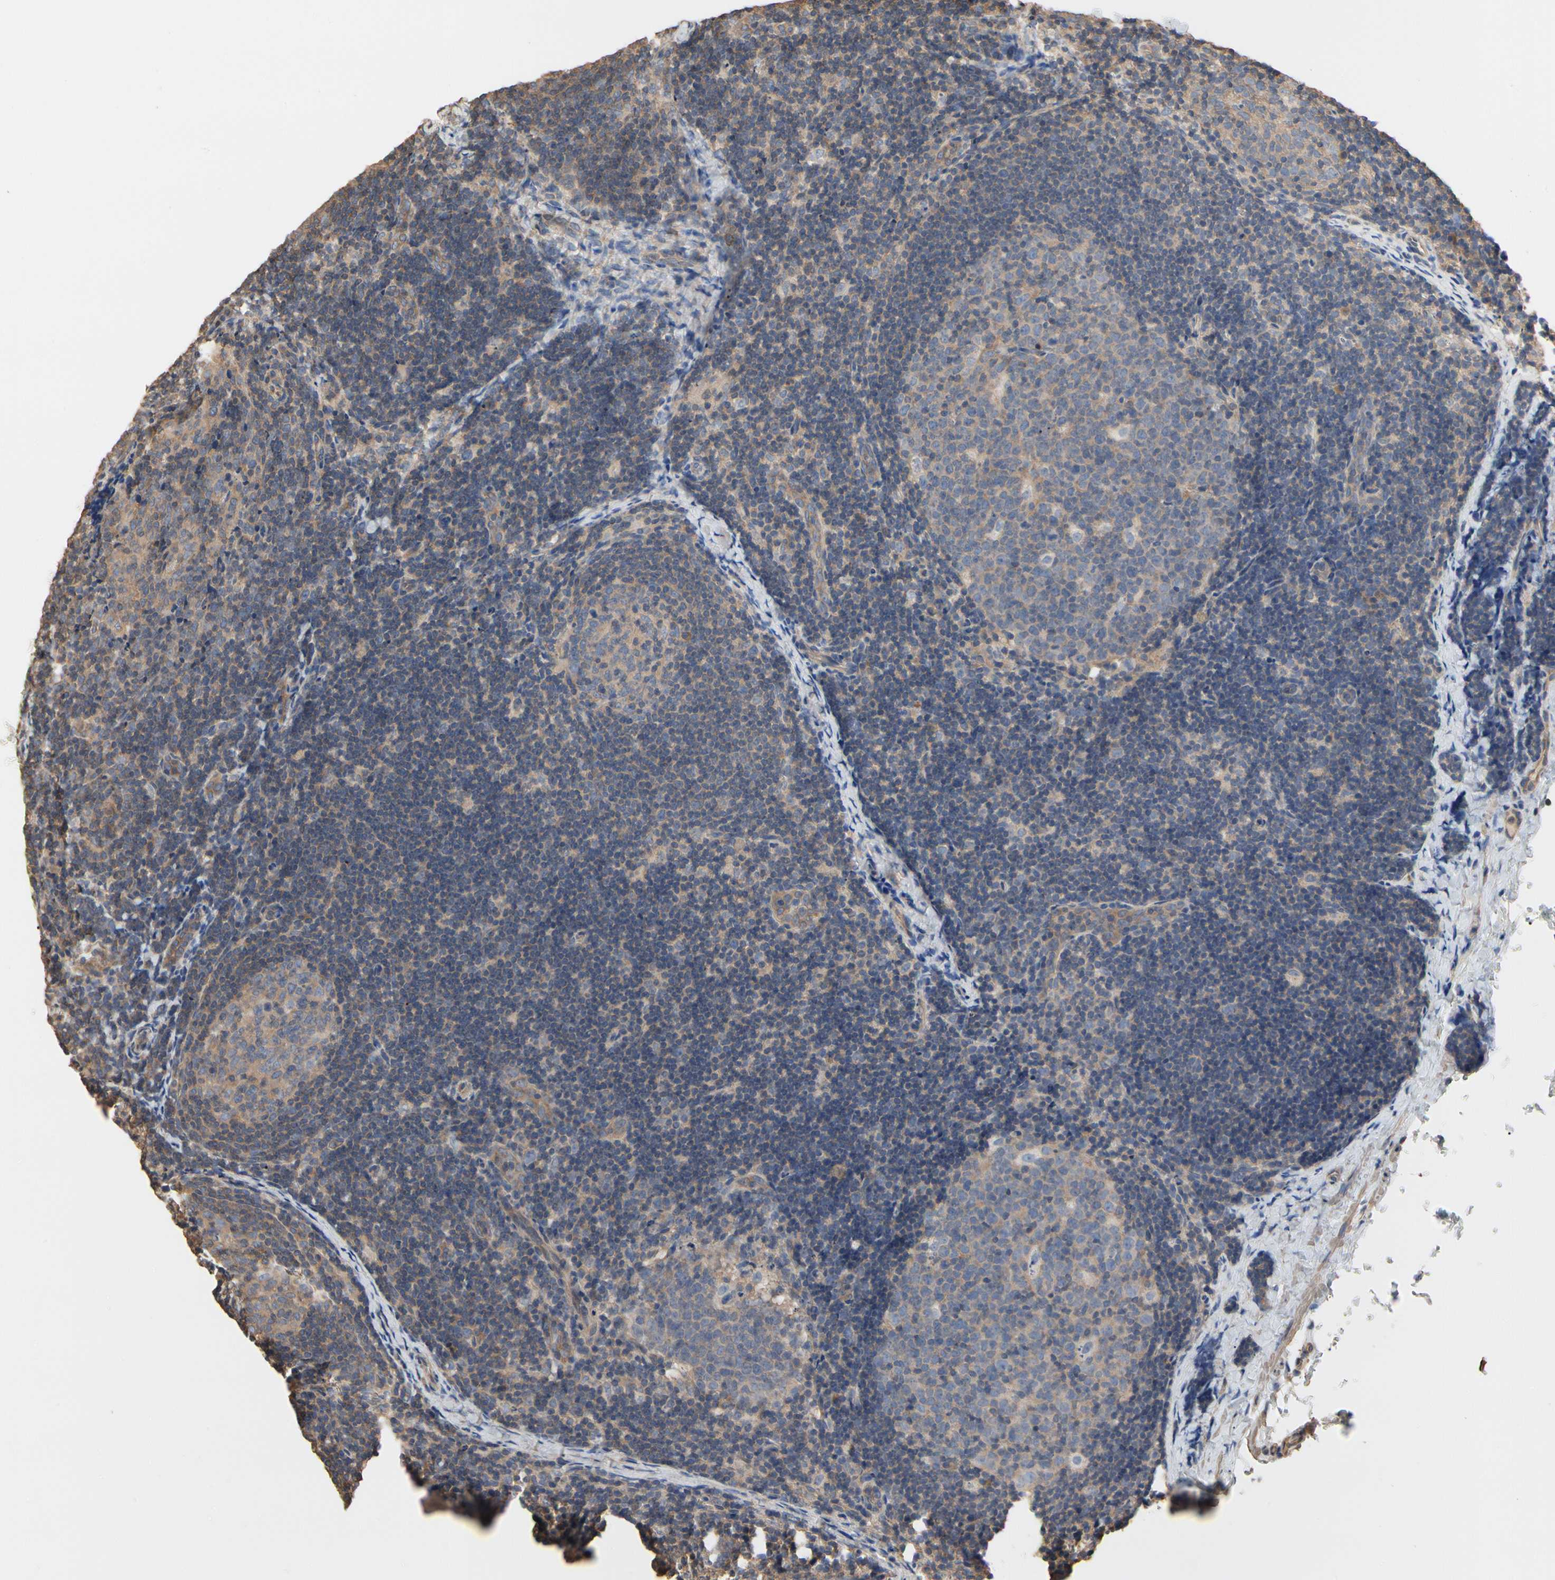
{"staining": {"intensity": "weak", "quantity": ">75%", "location": "cytoplasmic/membranous"}, "tissue": "lymph node", "cell_type": "Germinal center cells", "image_type": "normal", "snomed": [{"axis": "morphology", "description": "Normal tissue, NOS"}, {"axis": "topography", "description": "Lymph node"}], "caption": "Brown immunohistochemical staining in benign human lymph node exhibits weak cytoplasmic/membranous positivity in approximately >75% of germinal center cells. Using DAB (brown) and hematoxylin (blue) stains, captured at high magnification using brightfield microscopy.", "gene": "PDZK1", "patient": {"sex": "female", "age": 14}}